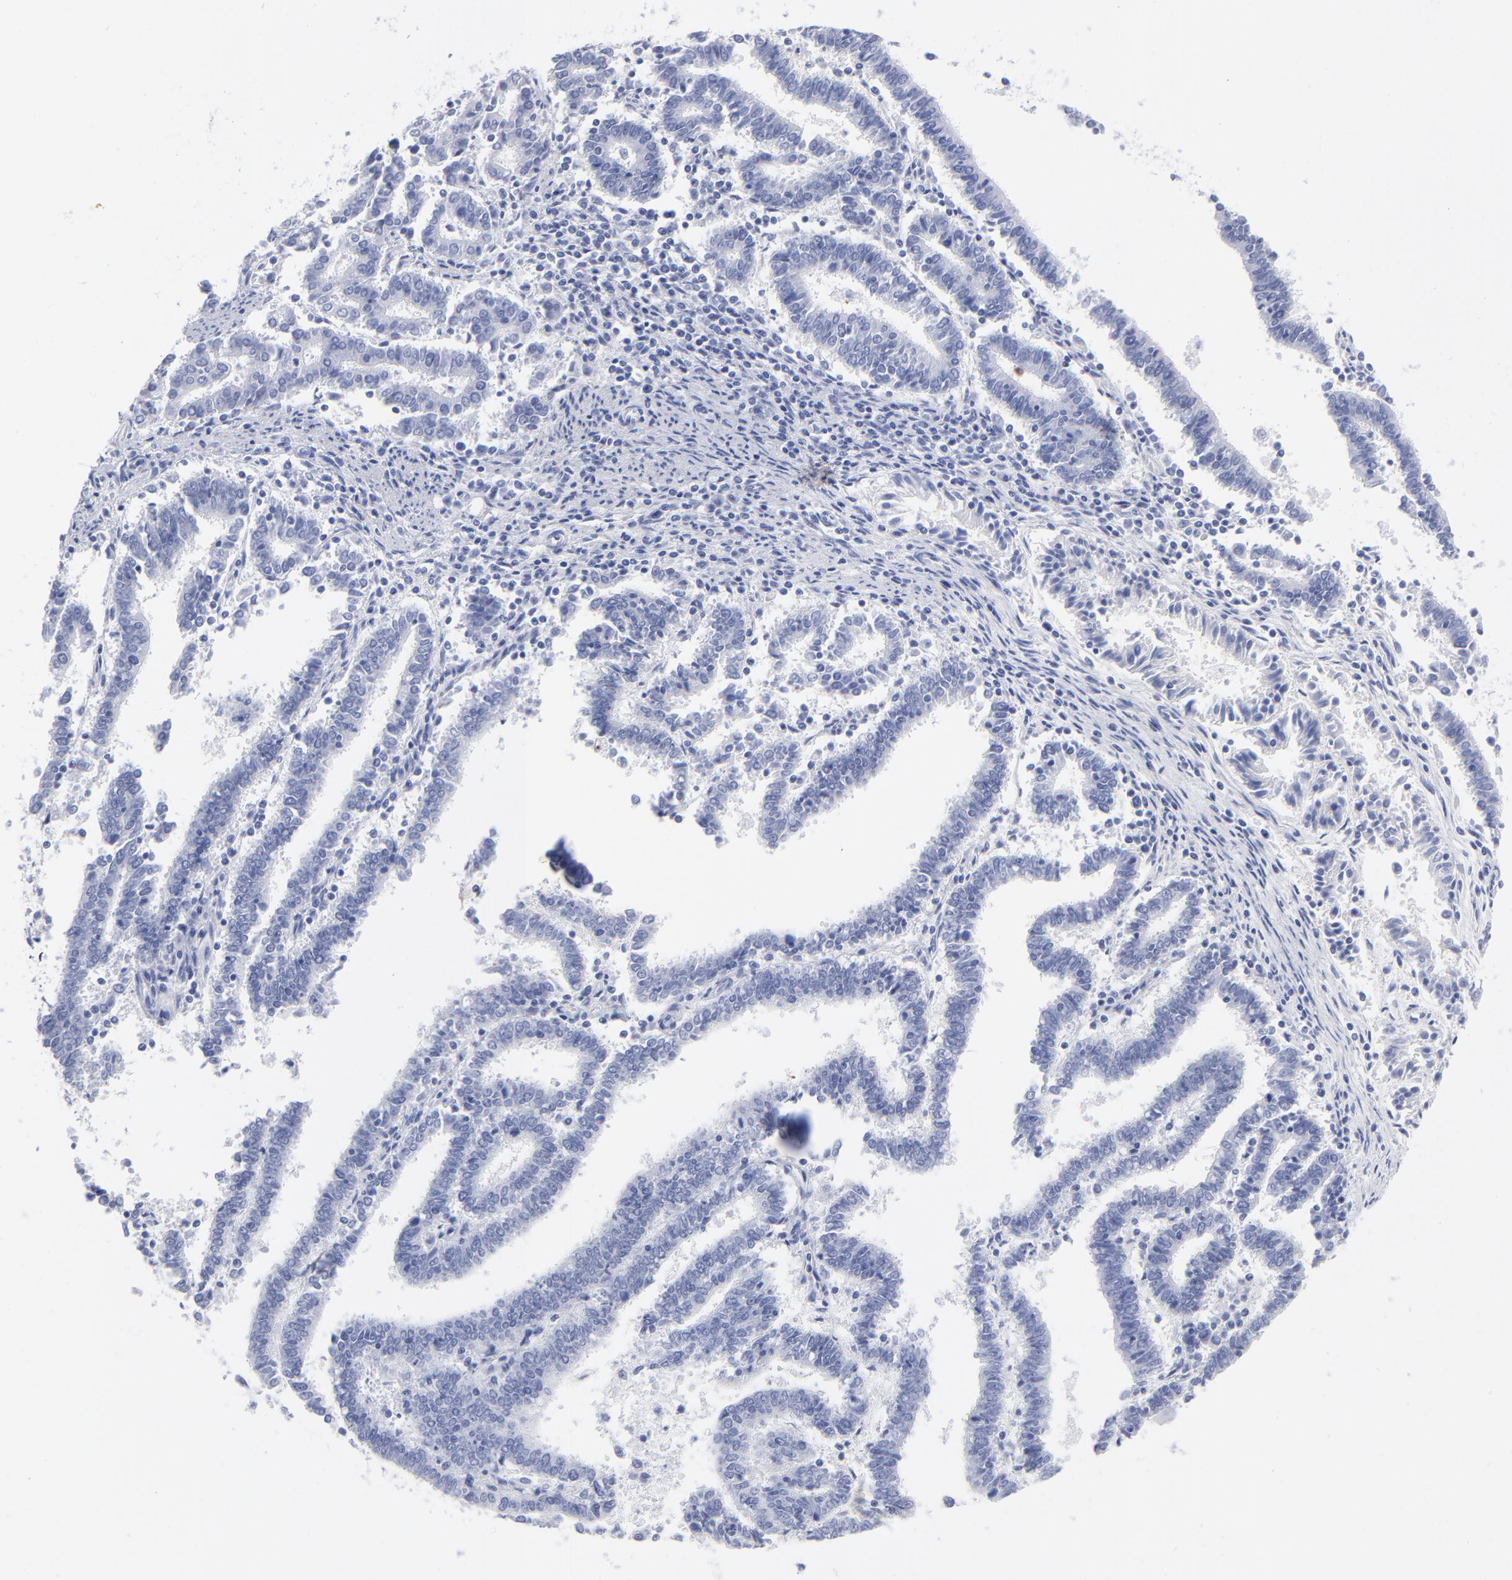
{"staining": {"intensity": "negative", "quantity": "none", "location": "none"}, "tissue": "endometrial cancer", "cell_type": "Tumor cells", "image_type": "cancer", "snomed": [{"axis": "morphology", "description": "Adenocarcinoma, NOS"}, {"axis": "topography", "description": "Uterus"}], "caption": "Image shows no significant protein expression in tumor cells of endometrial cancer (adenocarcinoma). (Brightfield microscopy of DAB (3,3'-diaminobenzidine) IHC at high magnification).", "gene": "ARG1", "patient": {"sex": "female", "age": 83}}